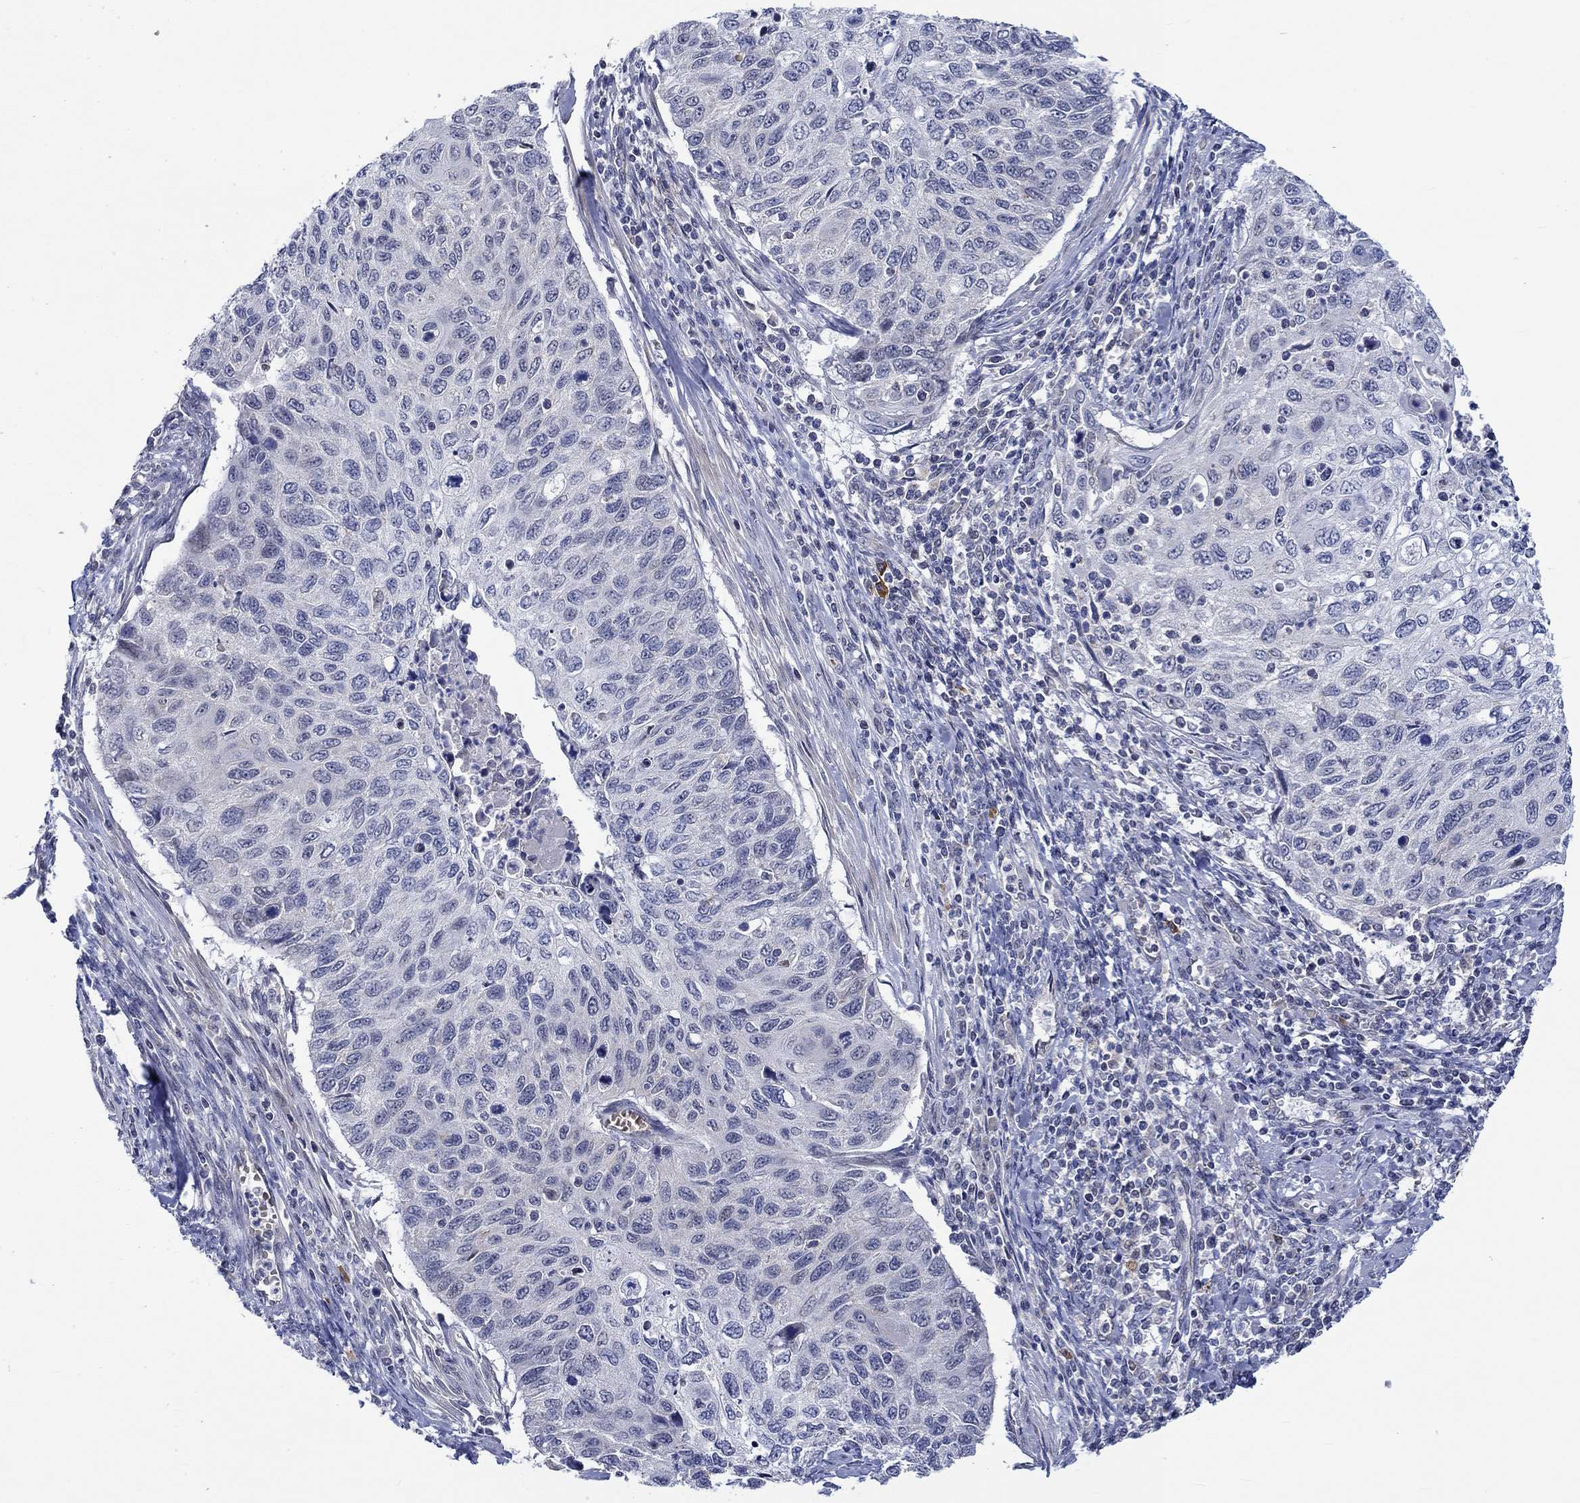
{"staining": {"intensity": "negative", "quantity": "none", "location": "none"}, "tissue": "cervical cancer", "cell_type": "Tumor cells", "image_type": "cancer", "snomed": [{"axis": "morphology", "description": "Squamous cell carcinoma, NOS"}, {"axis": "topography", "description": "Cervix"}], "caption": "Tumor cells show no significant staining in squamous cell carcinoma (cervical).", "gene": "WASF1", "patient": {"sex": "female", "age": 70}}